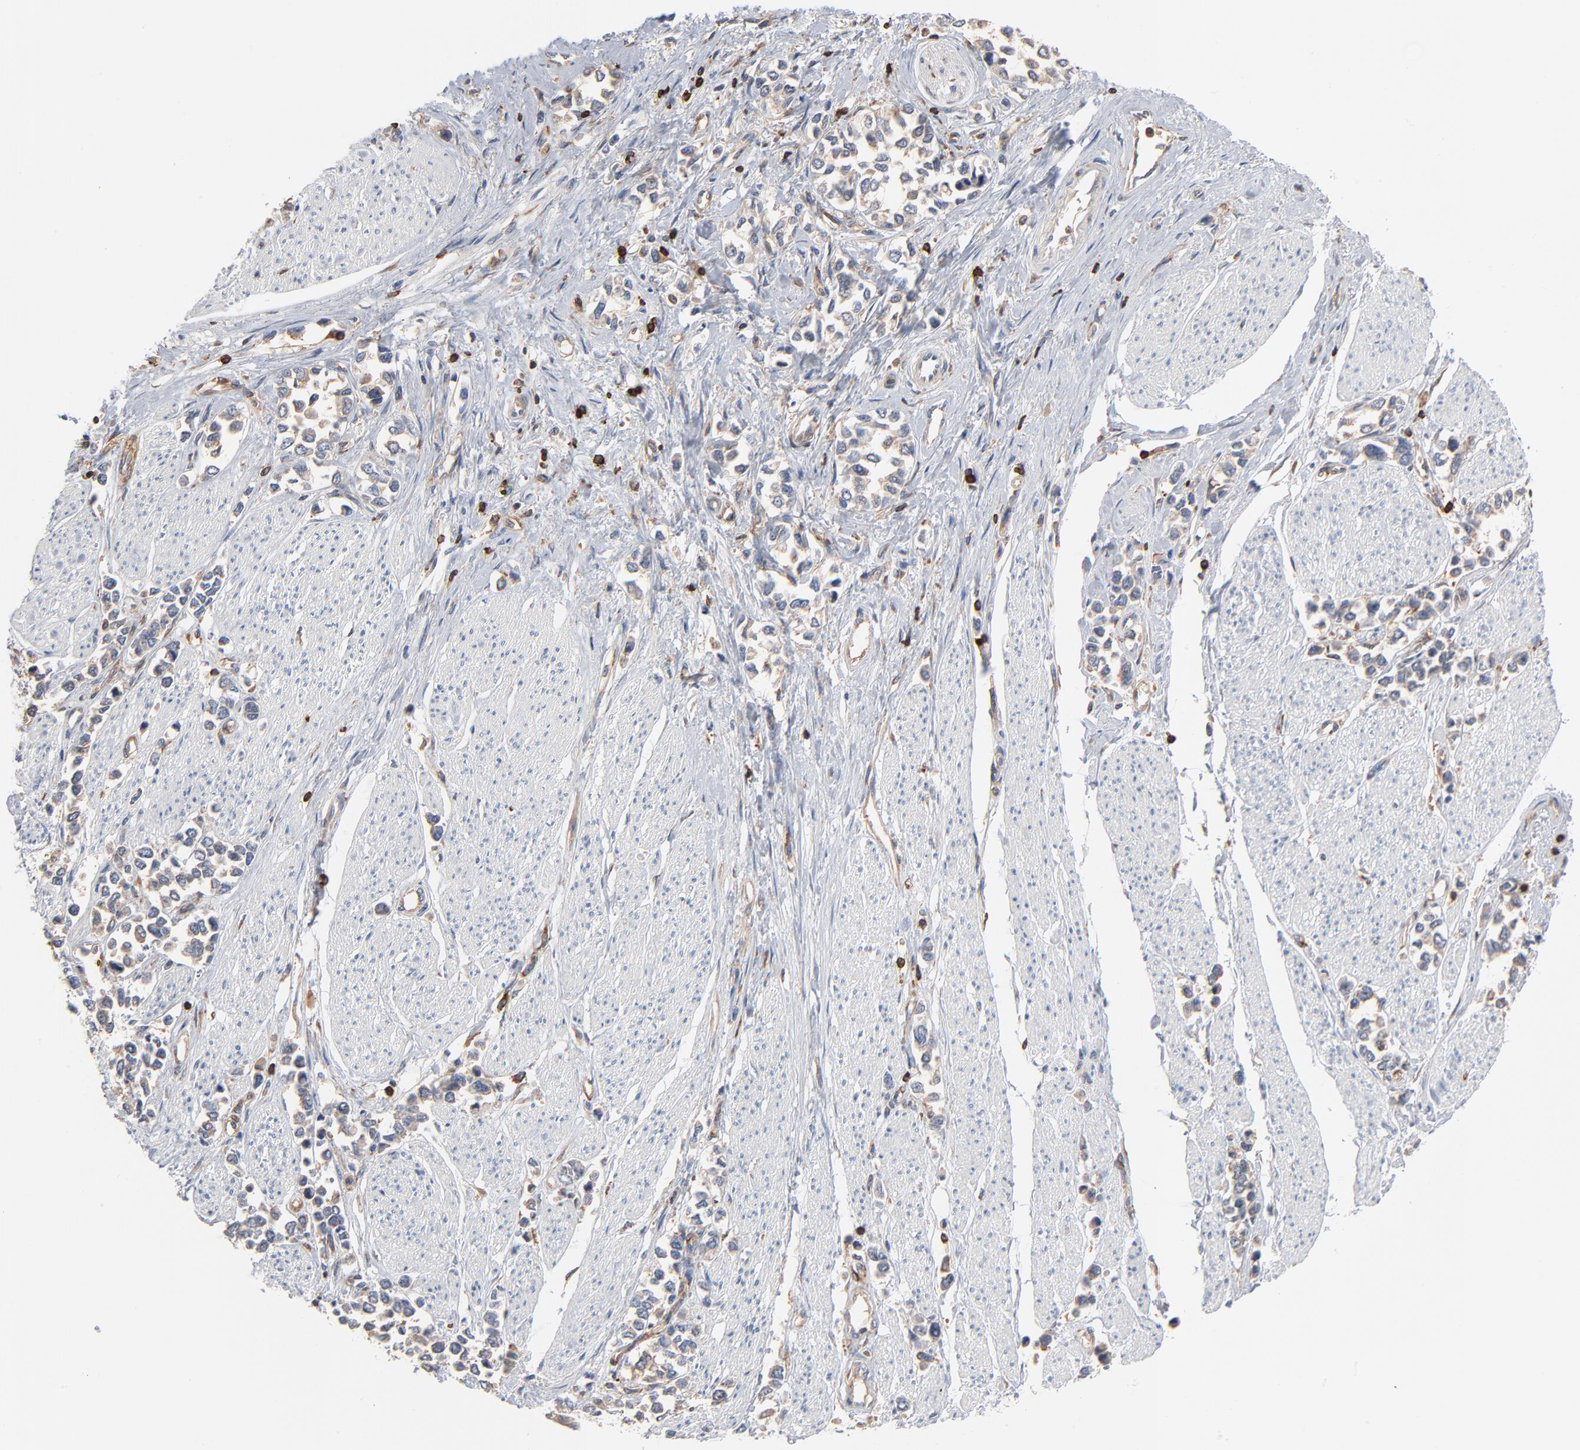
{"staining": {"intensity": "negative", "quantity": "none", "location": "none"}, "tissue": "stomach cancer", "cell_type": "Tumor cells", "image_type": "cancer", "snomed": [{"axis": "morphology", "description": "Adenocarcinoma, NOS"}, {"axis": "topography", "description": "Stomach, upper"}], "caption": "DAB immunohistochemical staining of adenocarcinoma (stomach) exhibits no significant positivity in tumor cells.", "gene": "SH3KBP1", "patient": {"sex": "male", "age": 76}}